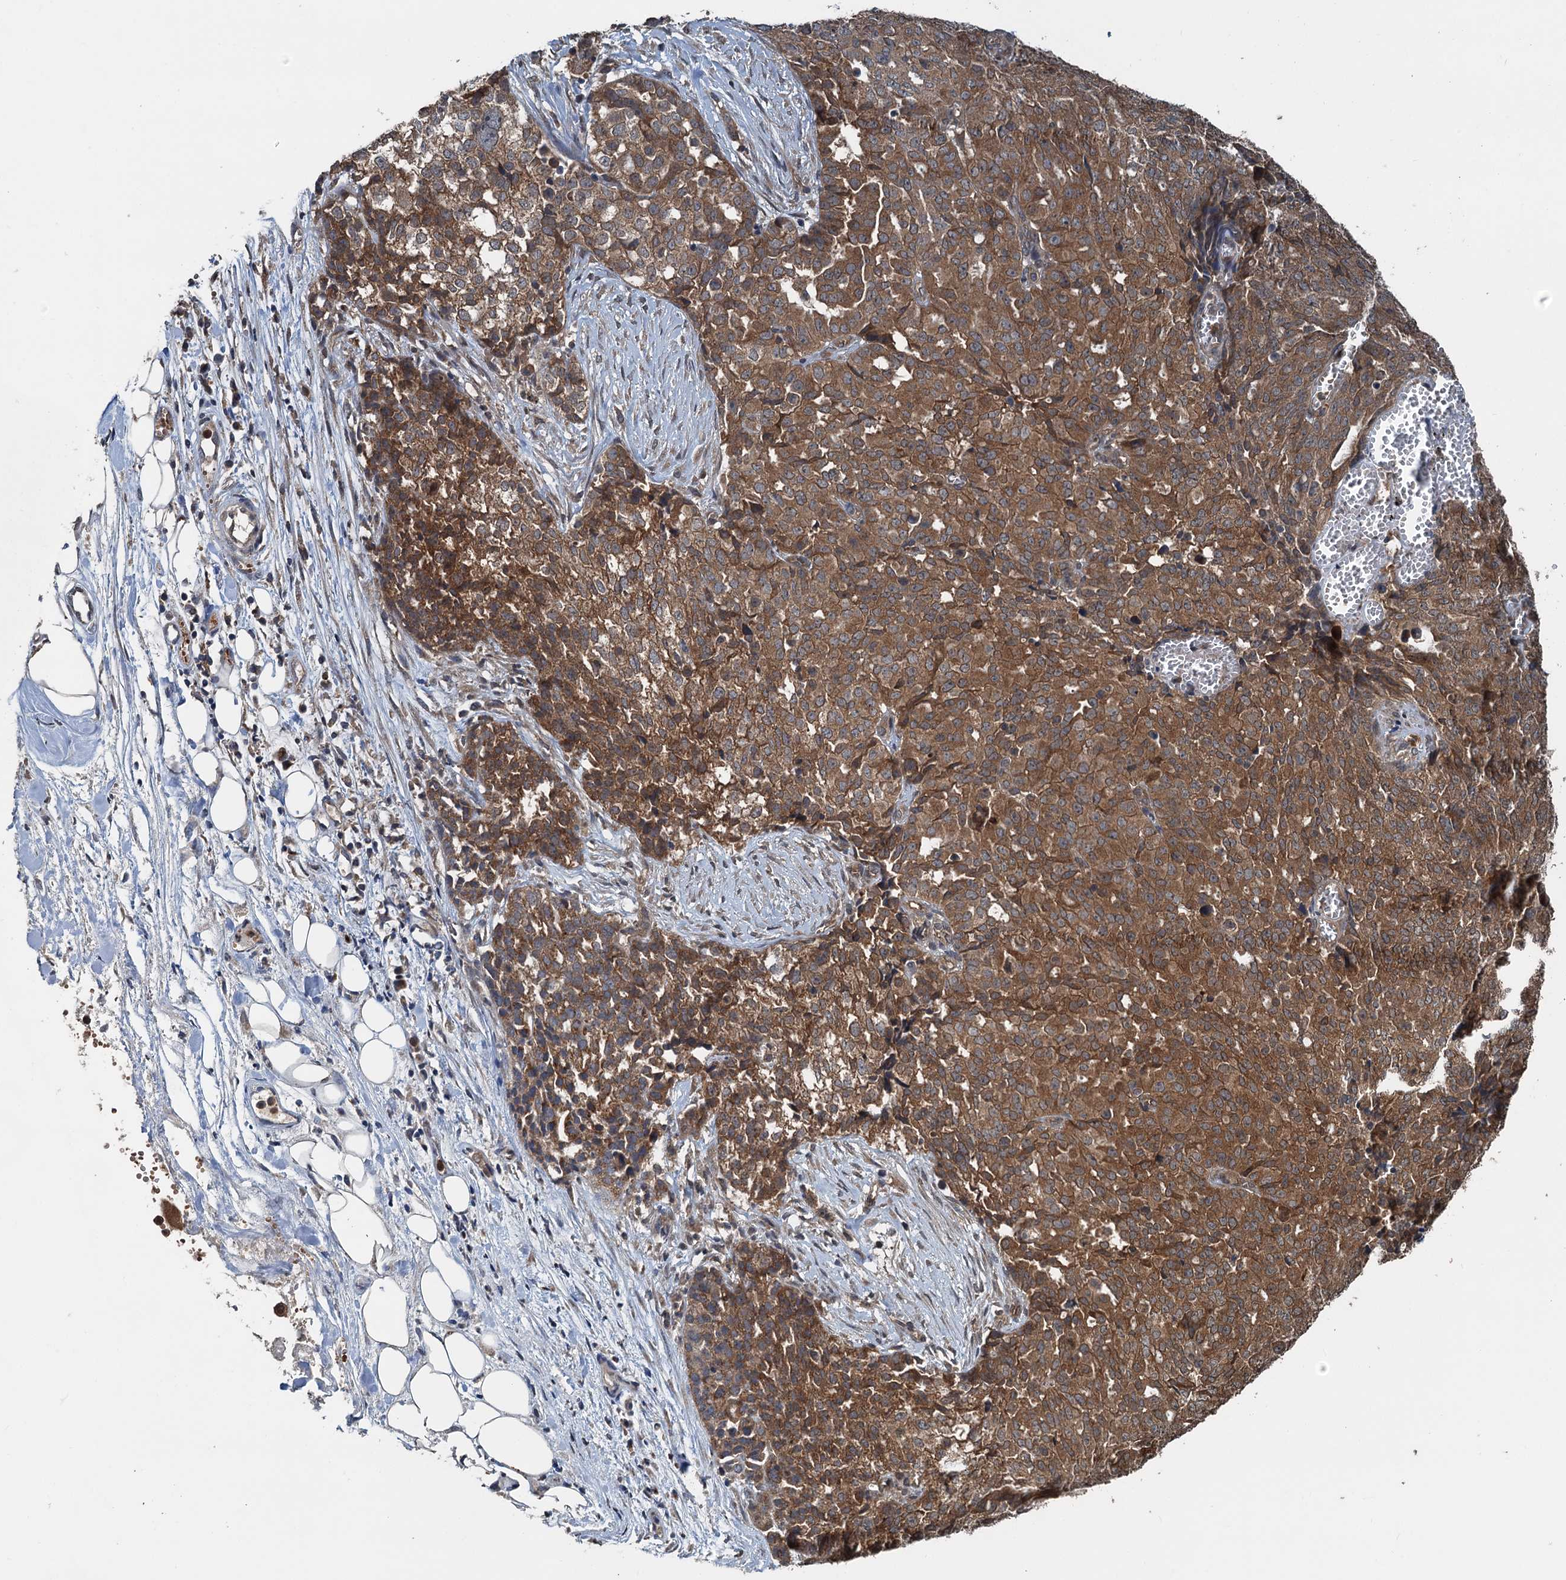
{"staining": {"intensity": "strong", "quantity": ">75%", "location": "cytoplasmic/membranous"}, "tissue": "ovarian cancer", "cell_type": "Tumor cells", "image_type": "cancer", "snomed": [{"axis": "morphology", "description": "Cystadenocarcinoma, serous, NOS"}, {"axis": "topography", "description": "Soft tissue"}, {"axis": "topography", "description": "Ovary"}], "caption": "Brown immunohistochemical staining in ovarian cancer exhibits strong cytoplasmic/membranous expression in approximately >75% of tumor cells.", "gene": "N4BP2L2", "patient": {"sex": "female", "age": 57}}